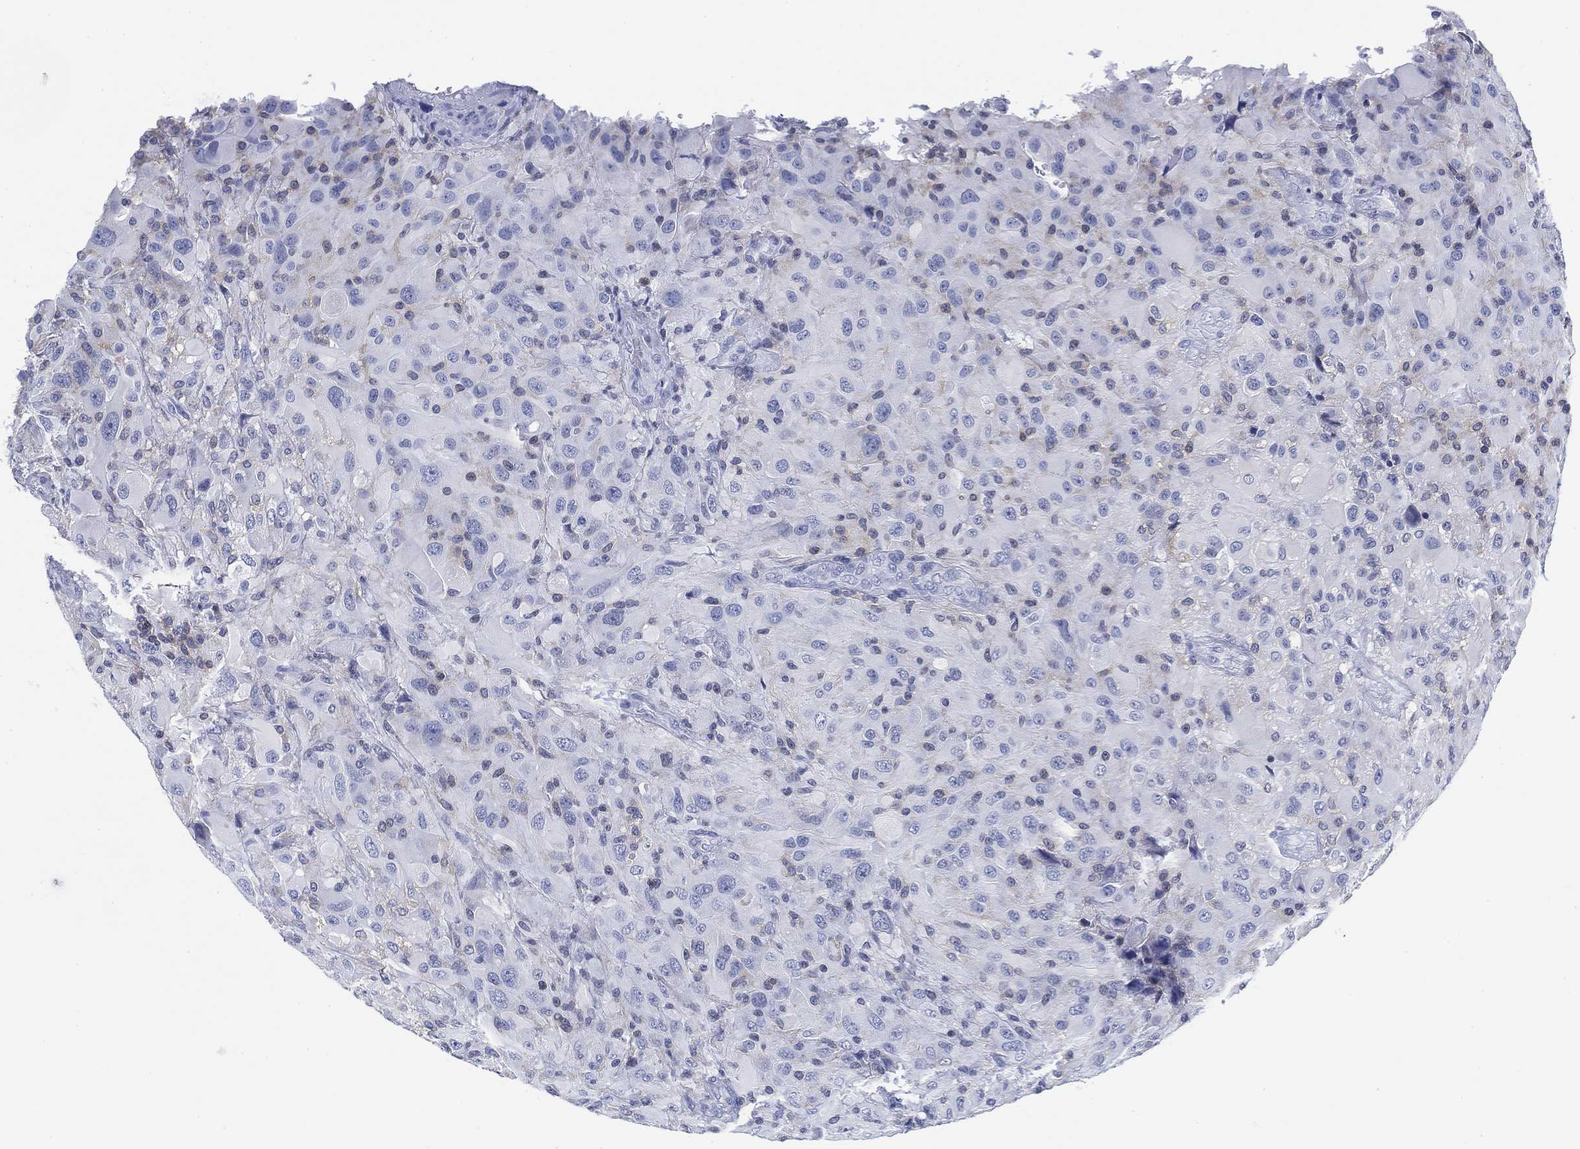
{"staining": {"intensity": "negative", "quantity": "none", "location": "none"}, "tissue": "glioma", "cell_type": "Tumor cells", "image_type": "cancer", "snomed": [{"axis": "morphology", "description": "Glioma, malignant, High grade"}, {"axis": "topography", "description": "Cerebral cortex"}], "caption": "Immunohistochemistry histopathology image of glioma stained for a protein (brown), which exhibits no staining in tumor cells. Brightfield microscopy of immunohistochemistry (IHC) stained with DAB (brown) and hematoxylin (blue), captured at high magnification.", "gene": "FYB1", "patient": {"sex": "male", "age": 35}}